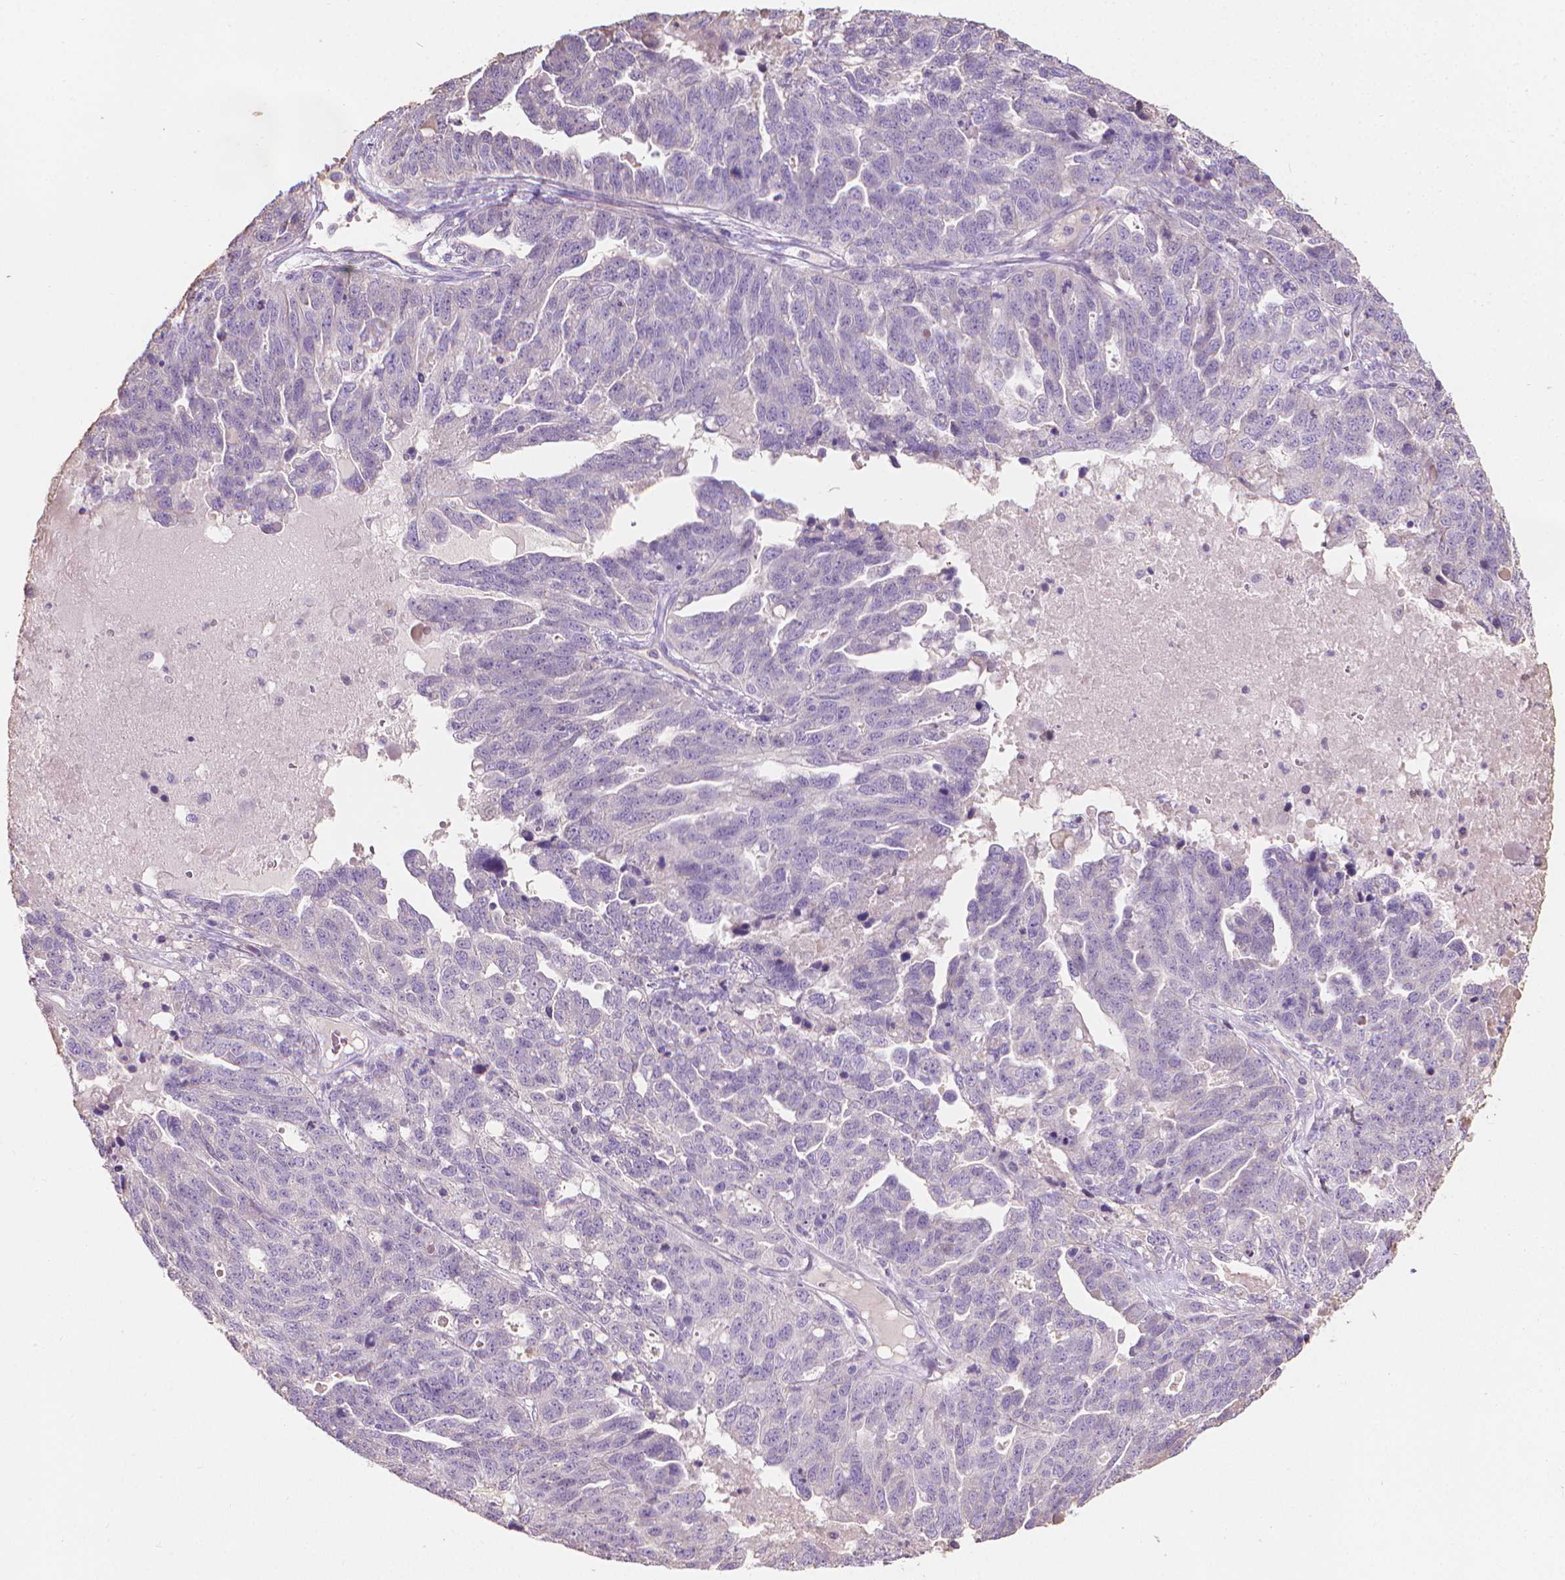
{"staining": {"intensity": "negative", "quantity": "none", "location": "none"}, "tissue": "ovarian cancer", "cell_type": "Tumor cells", "image_type": "cancer", "snomed": [{"axis": "morphology", "description": "Cystadenocarcinoma, serous, NOS"}, {"axis": "topography", "description": "Ovary"}], "caption": "Immunohistochemistry photomicrograph of neoplastic tissue: human ovarian cancer (serous cystadenocarcinoma) stained with DAB (3,3'-diaminobenzidine) shows no significant protein staining in tumor cells.", "gene": "CABCOCO1", "patient": {"sex": "female", "age": 71}}